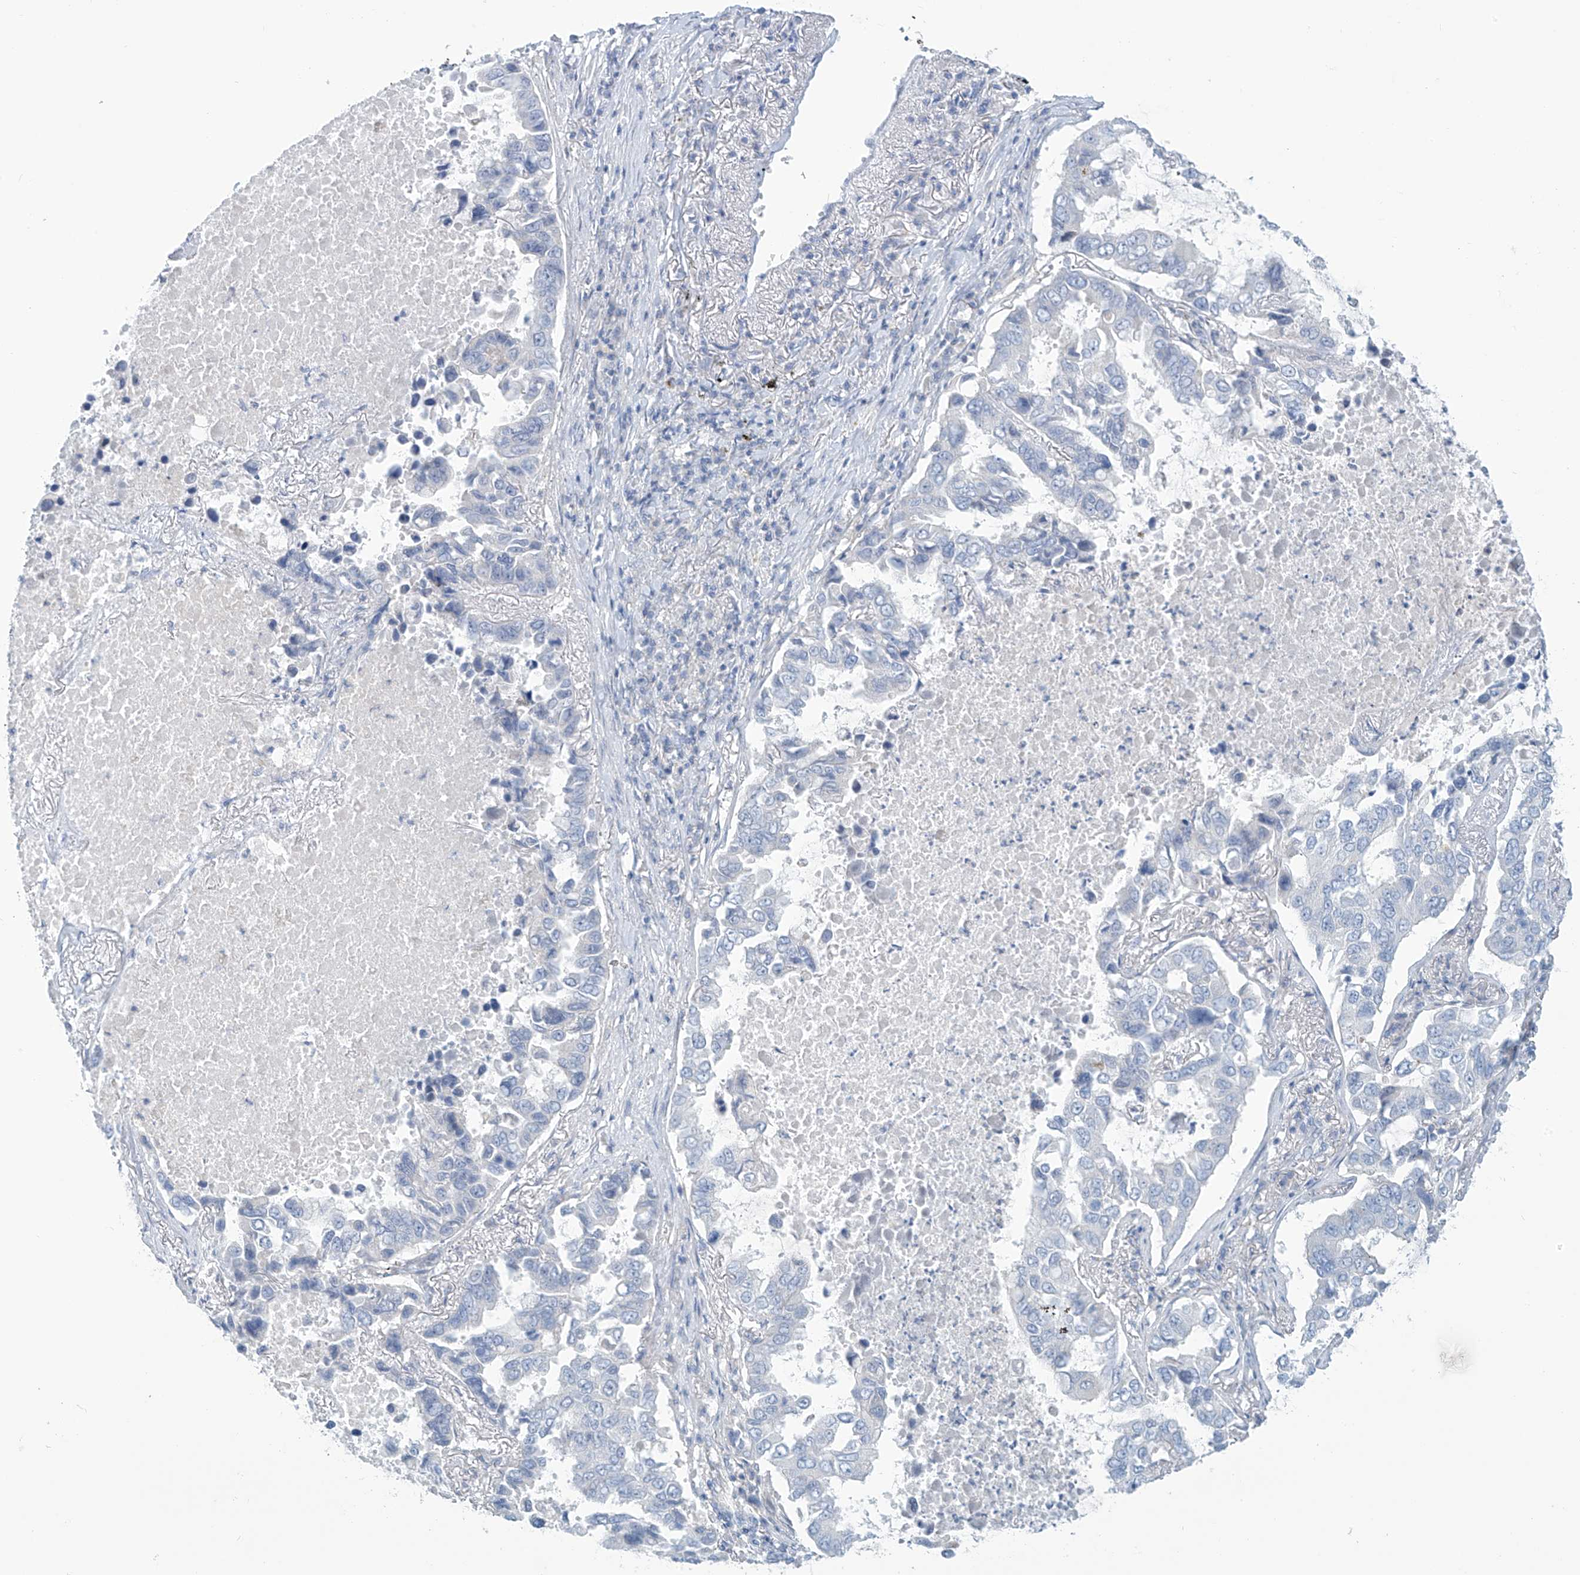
{"staining": {"intensity": "negative", "quantity": "none", "location": "none"}, "tissue": "lung cancer", "cell_type": "Tumor cells", "image_type": "cancer", "snomed": [{"axis": "morphology", "description": "Adenocarcinoma, NOS"}, {"axis": "topography", "description": "Lung"}], "caption": "High power microscopy photomicrograph of an IHC image of lung cancer, revealing no significant positivity in tumor cells.", "gene": "SLC6A12", "patient": {"sex": "male", "age": 64}}